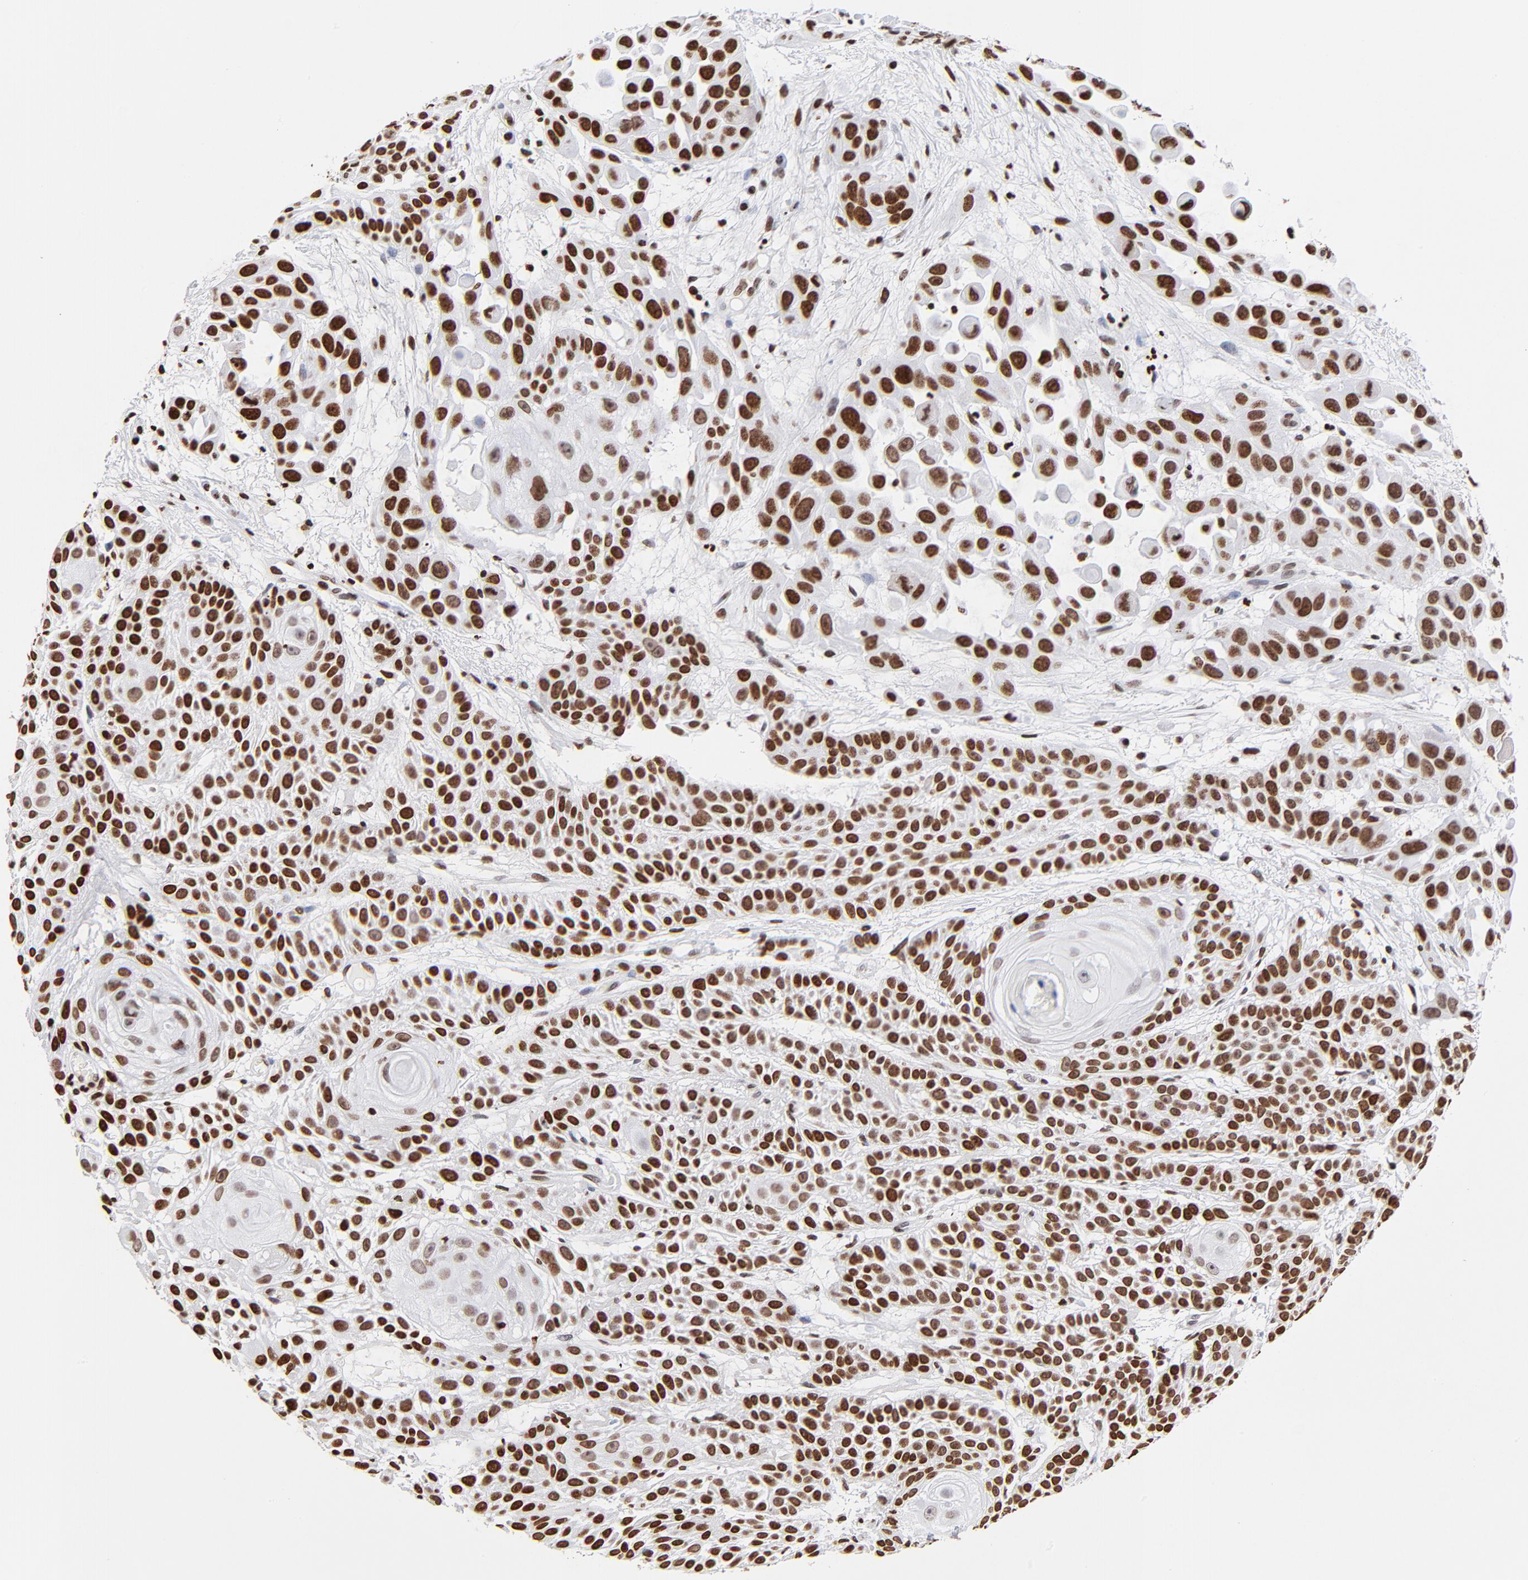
{"staining": {"intensity": "strong", "quantity": ">75%", "location": "nuclear"}, "tissue": "skin cancer", "cell_type": "Tumor cells", "image_type": "cancer", "snomed": [{"axis": "morphology", "description": "Squamous cell carcinoma, NOS"}, {"axis": "topography", "description": "Skin"}], "caption": "This is a micrograph of immunohistochemistry staining of skin squamous cell carcinoma, which shows strong expression in the nuclear of tumor cells.", "gene": "FBH1", "patient": {"sex": "male", "age": 81}}